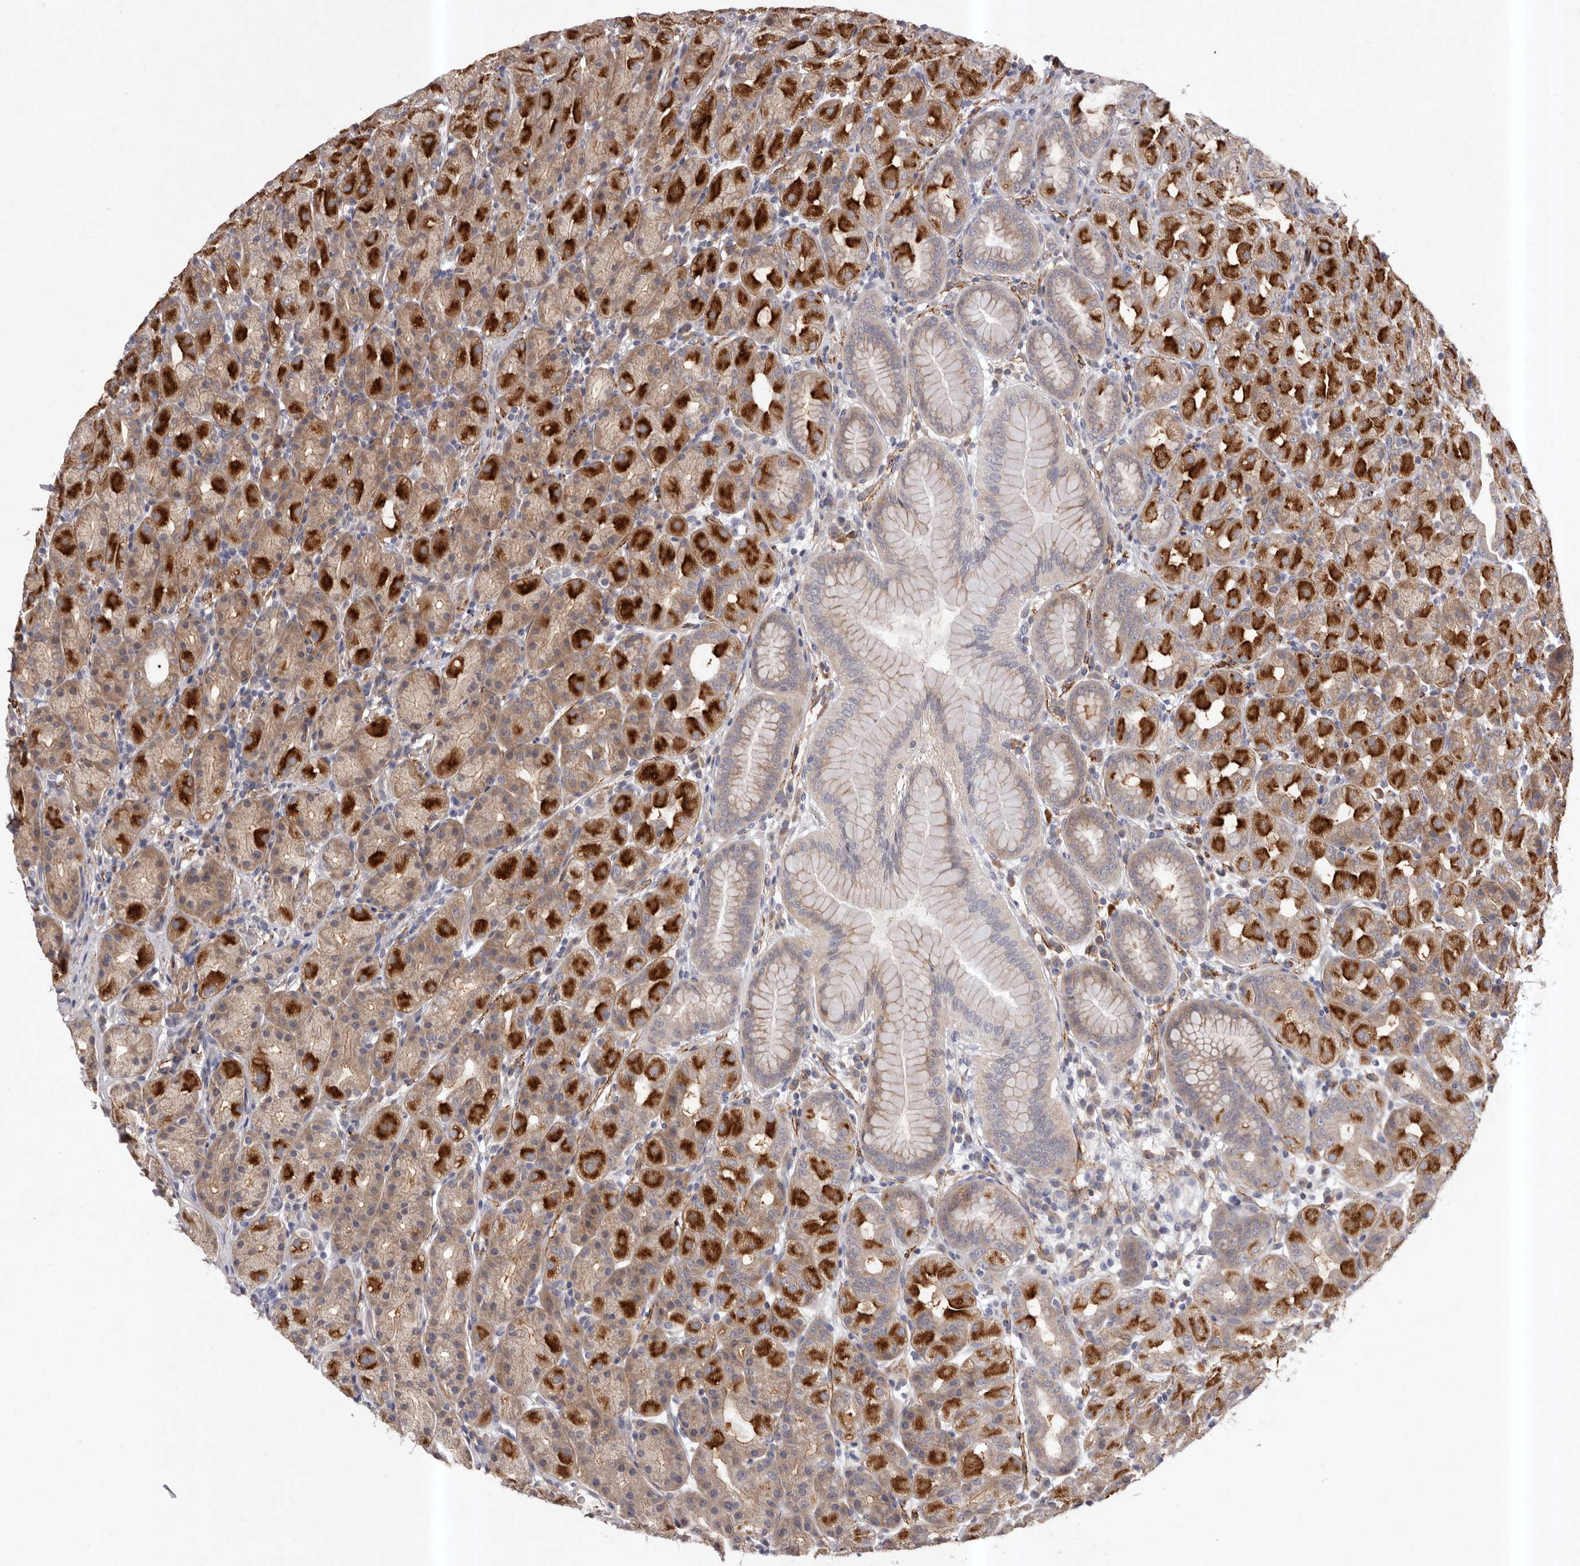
{"staining": {"intensity": "strong", "quantity": ">75%", "location": "cytoplasmic/membranous"}, "tissue": "stomach", "cell_type": "Glandular cells", "image_type": "normal", "snomed": [{"axis": "morphology", "description": "Normal tissue, NOS"}, {"axis": "topography", "description": "Stomach, upper"}], "caption": "Strong cytoplasmic/membranous expression for a protein is seen in approximately >75% of glandular cells of normal stomach using IHC.", "gene": "HBS1L", "patient": {"sex": "male", "age": 68}}